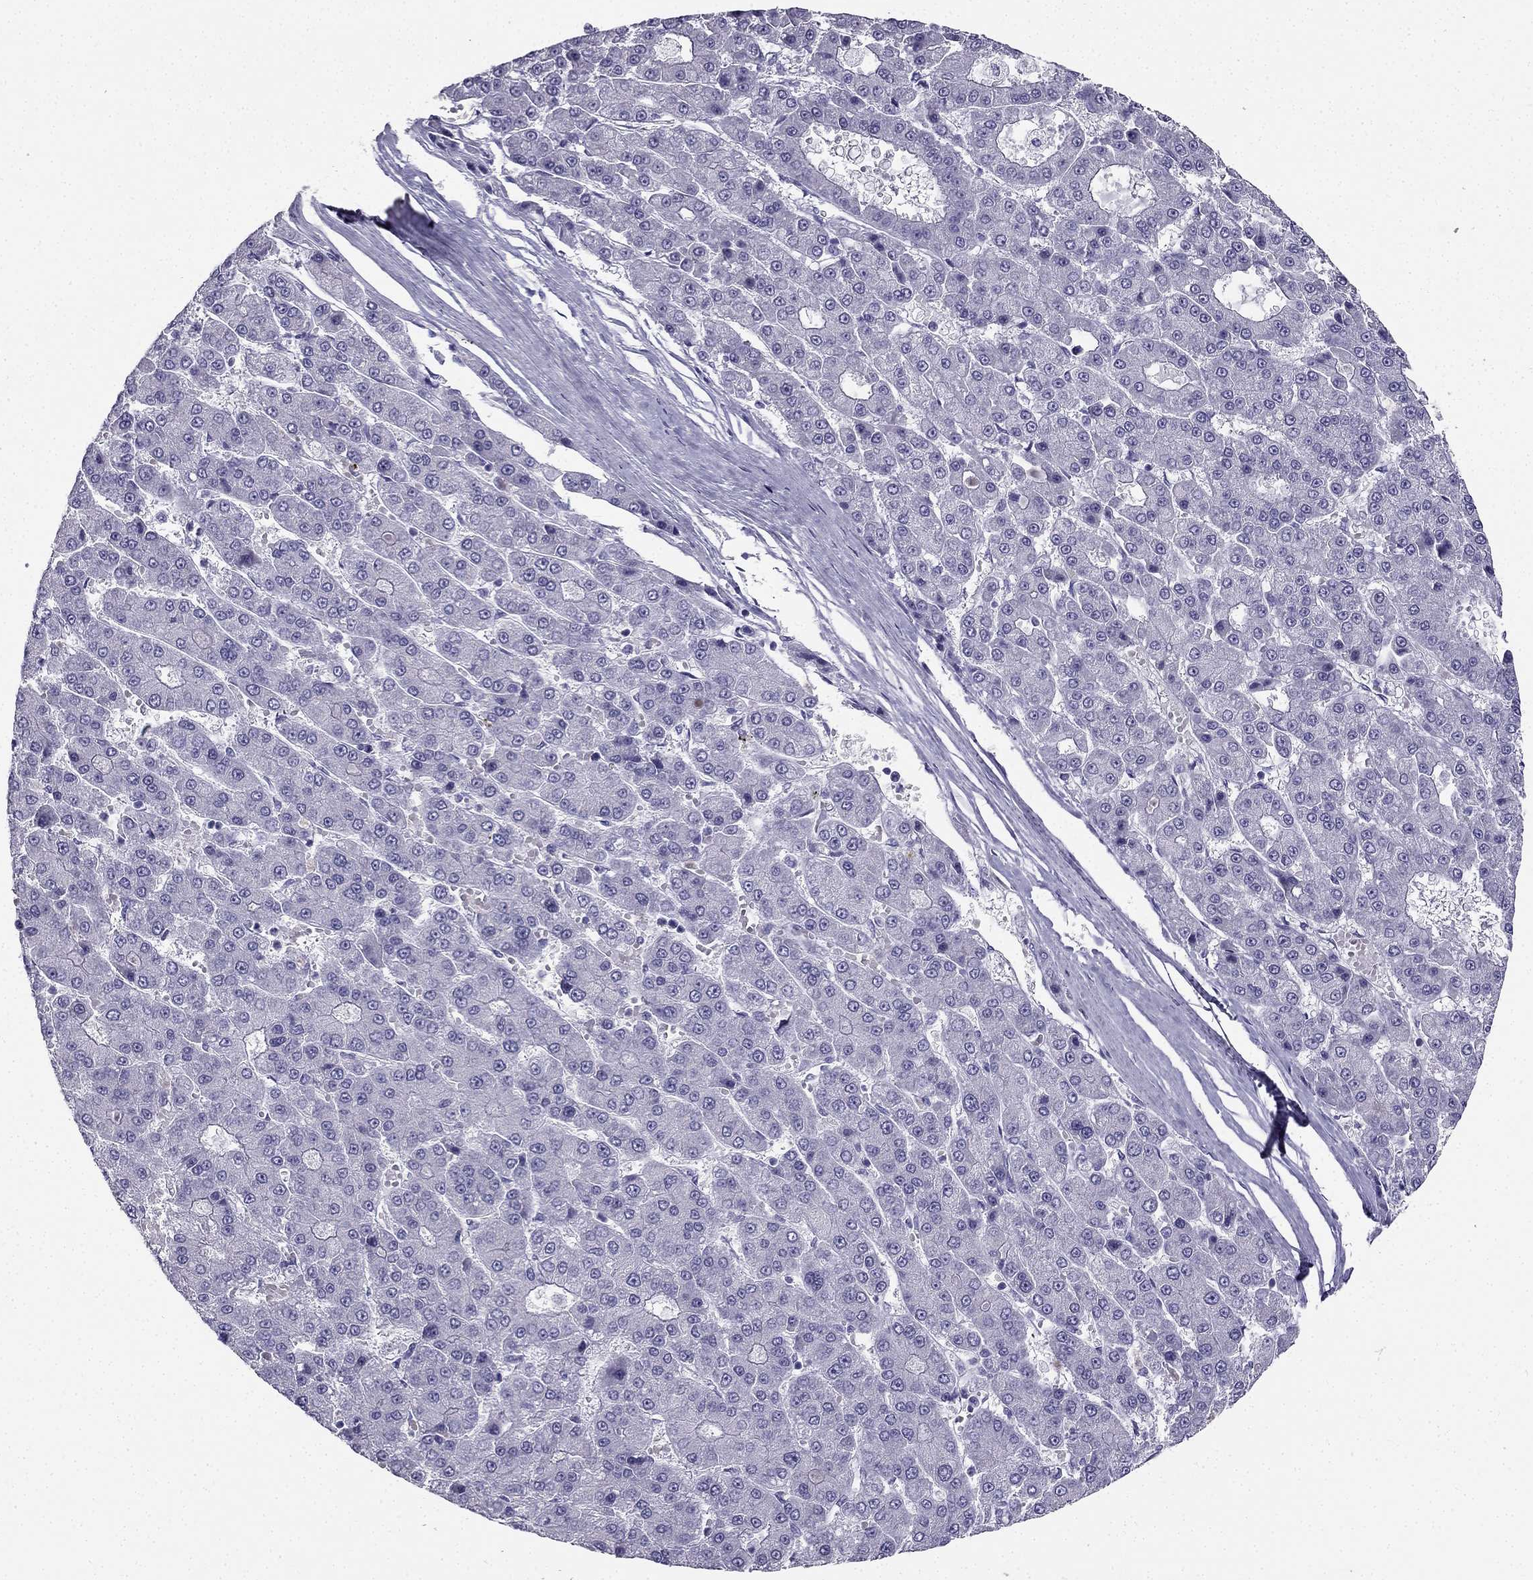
{"staining": {"intensity": "negative", "quantity": "none", "location": "none"}, "tissue": "liver cancer", "cell_type": "Tumor cells", "image_type": "cancer", "snomed": [{"axis": "morphology", "description": "Carcinoma, Hepatocellular, NOS"}, {"axis": "topography", "description": "Liver"}], "caption": "High magnification brightfield microscopy of liver cancer (hepatocellular carcinoma) stained with DAB (brown) and counterstained with hematoxylin (blue): tumor cells show no significant positivity.", "gene": "TFF3", "patient": {"sex": "male", "age": 70}}